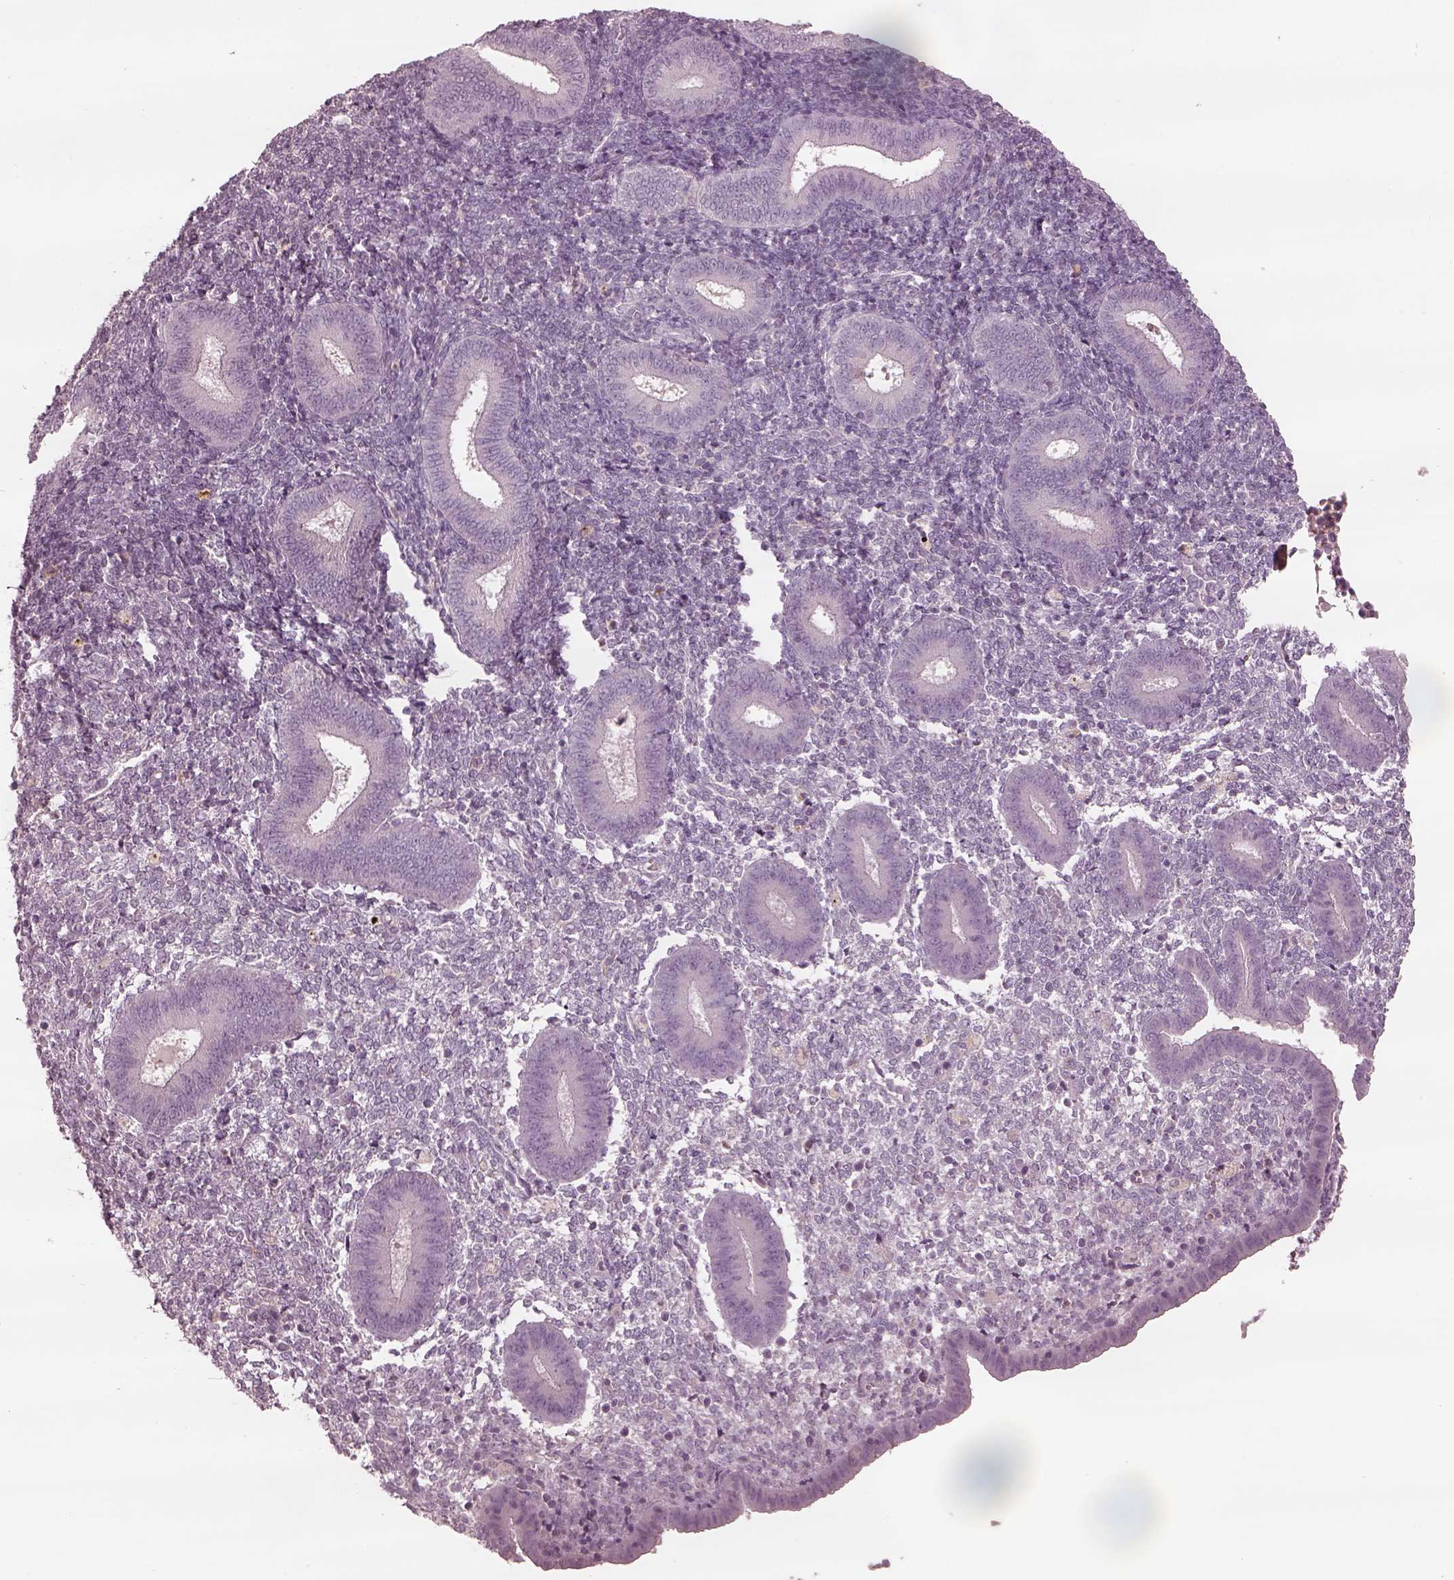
{"staining": {"intensity": "negative", "quantity": "none", "location": "none"}, "tissue": "endometrium", "cell_type": "Cells in endometrial stroma", "image_type": "normal", "snomed": [{"axis": "morphology", "description": "Normal tissue, NOS"}, {"axis": "topography", "description": "Endometrium"}], "caption": "Immunohistochemistry photomicrograph of benign endometrium: endometrium stained with DAB (3,3'-diaminobenzidine) exhibits no significant protein expression in cells in endometrial stroma.", "gene": "MIA", "patient": {"sex": "female", "age": 25}}